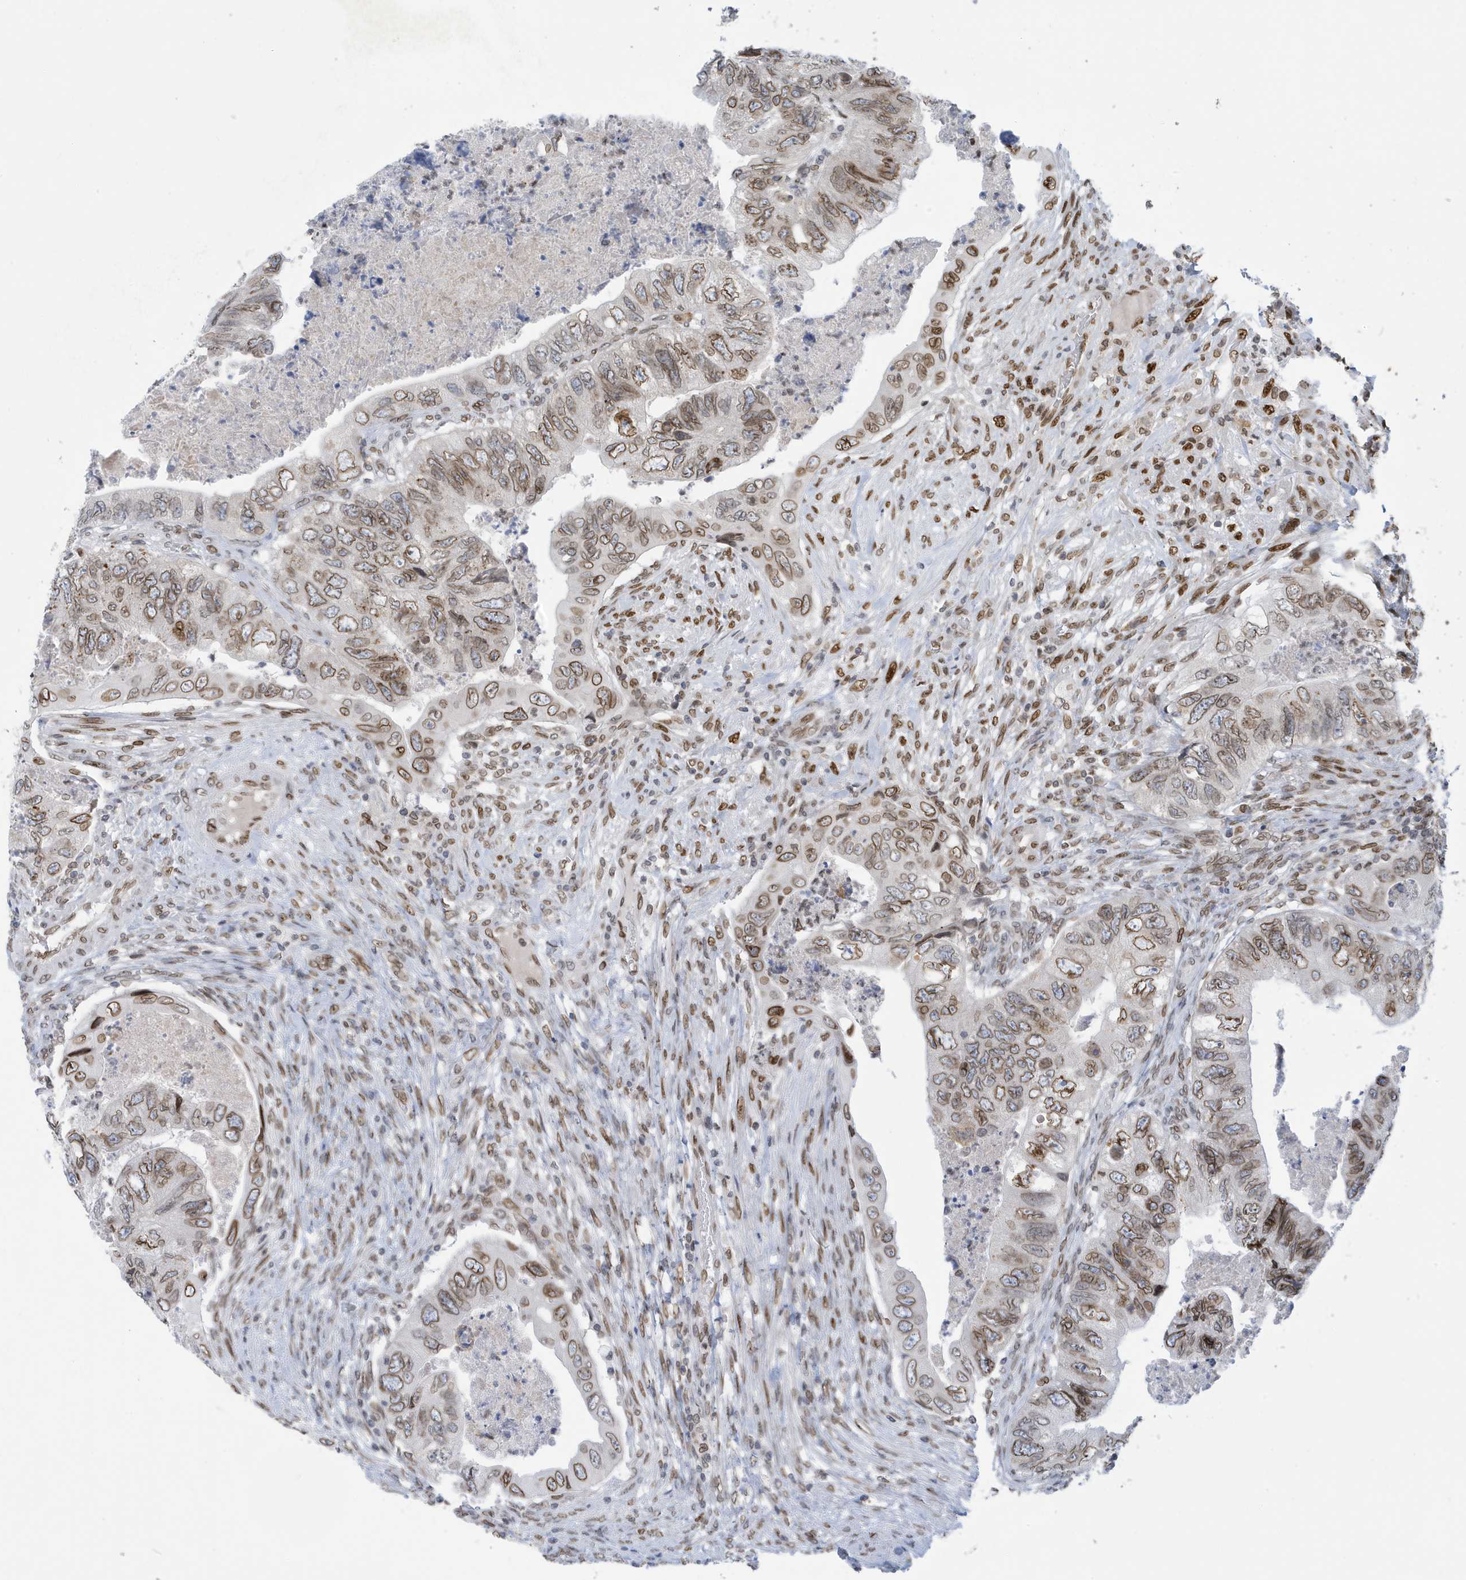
{"staining": {"intensity": "moderate", "quantity": ">75%", "location": "cytoplasmic/membranous,nuclear"}, "tissue": "colorectal cancer", "cell_type": "Tumor cells", "image_type": "cancer", "snomed": [{"axis": "morphology", "description": "Adenocarcinoma, NOS"}, {"axis": "topography", "description": "Rectum"}], "caption": "Immunohistochemical staining of human colorectal cancer (adenocarcinoma) demonstrates moderate cytoplasmic/membranous and nuclear protein positivity in about >75% of tumor cells.", "gene": "PCYT1A", "patient": {"sex": "male", "age": 63}}